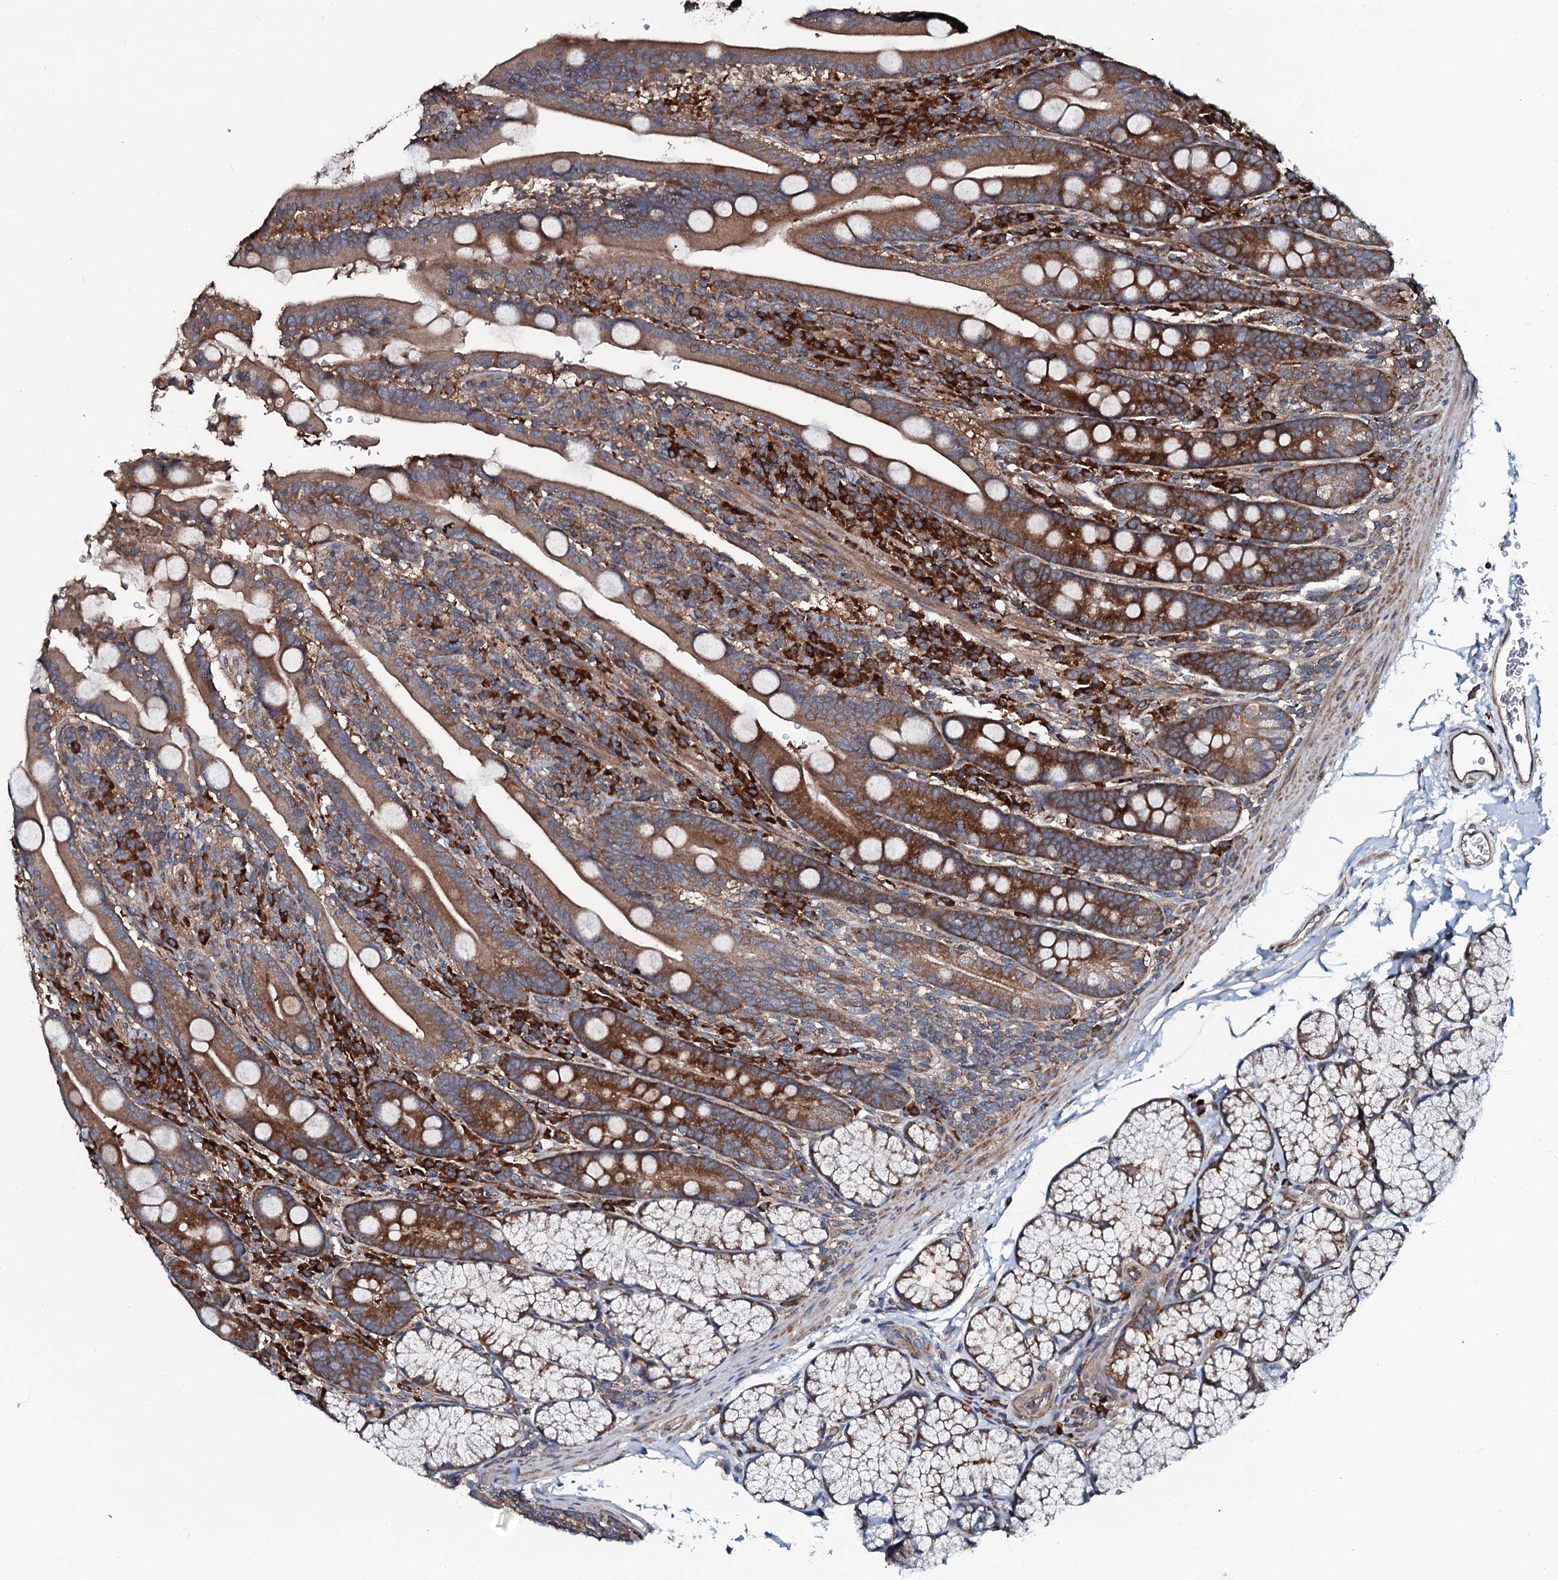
{"staining": {"intensity": "strong", "quantity": "25%-75%", "location": "cytoplasmic/membranous"}, "tissue": "duodenum", "cell_type": "Glandular cells", "image_type": "normal", "snomed": [{"axis": "morphology", "description": "Normal tissue, NOS"}, {"axis": "topography", "description": "Duodenum"}], "caption": "Immunohistochemical staining of benign duodenum exhibits 25%-75% levels of strong cytoplasmic/membranous protein staining in about 25%-75% of glandular cells.", "gene": "USPL1", "patient": {"sex": "male", "age": 35}}